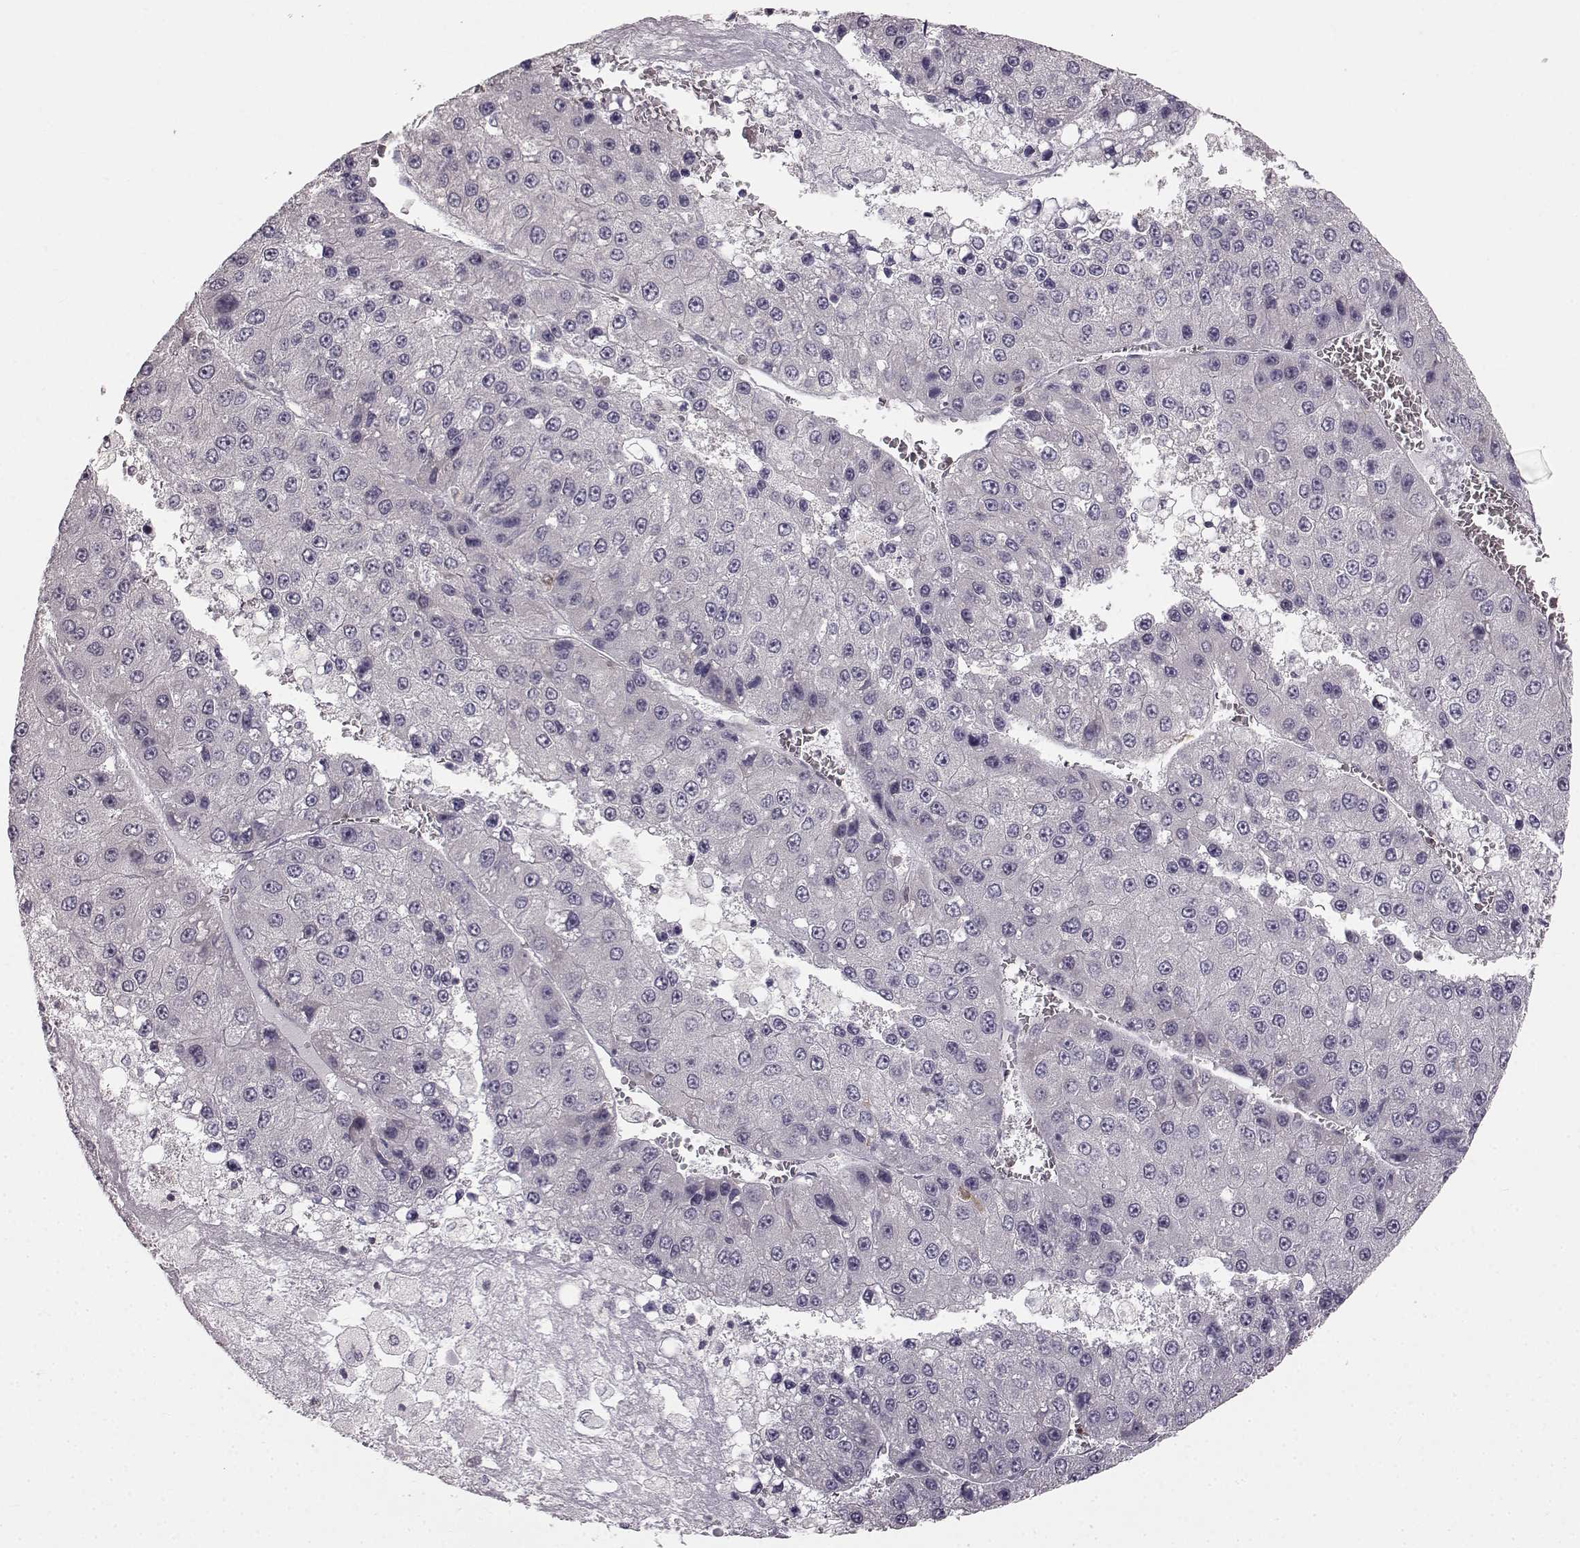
{"staining": {"intensity": "negative", "quantity": "none", "location": "none"}, "tissue": "liver cancer", "cell_type": "Tumor cells", "image_type": "cancer", "snomed": [{"axis": "morphology", "description": "Carcinoma, Hepatocellular, NOS"}, {"axis": "topography", "description": "Liver"}], "caption": "Immunohistochemistry (IHC) histopathology image of human liver hepatocellular carcinoma stained for a protein (brown), which displays no positivity in tumor cells.", "gene": "SPAG17", "patient": {"sex": "female", "age": 73}}